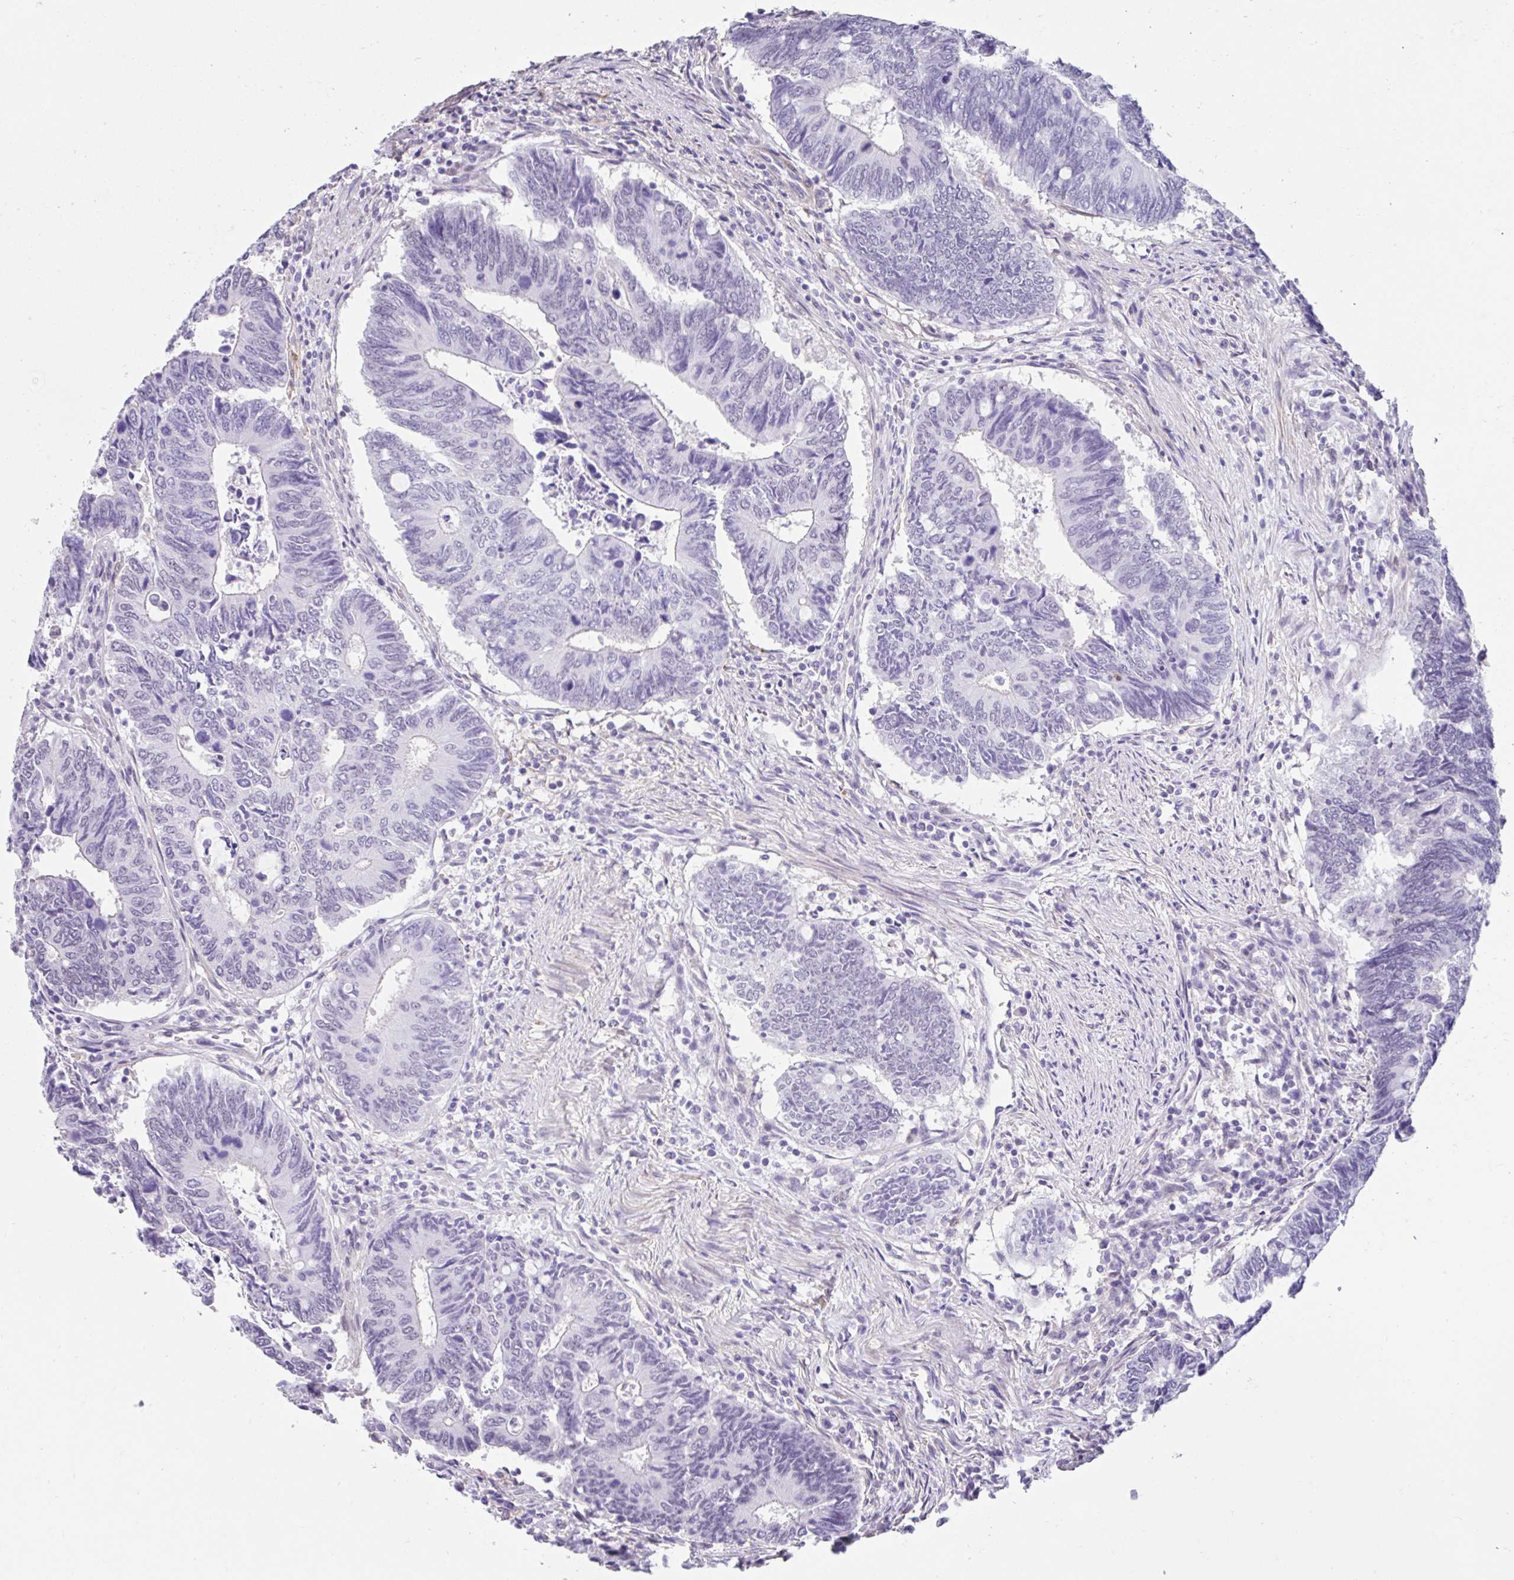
{"staining": {"intensity": "negative", "quantity": "none", "location": "none"}, "tissue": "colorectal cancer", "cell_type": "Tumor cells", "image_type": "cancer", "snomed": [{"axis": "morphology", "description": "Adenocarcinoma, NOS"}, {"axis": "topography", "description": "Colon"}], "caption": "Protein analysis of colorectal adenocarcinoma shows no significant staining in tumor cells.", "gene": "DCAF17", "patient": {"sex": "male", "age": 87}}